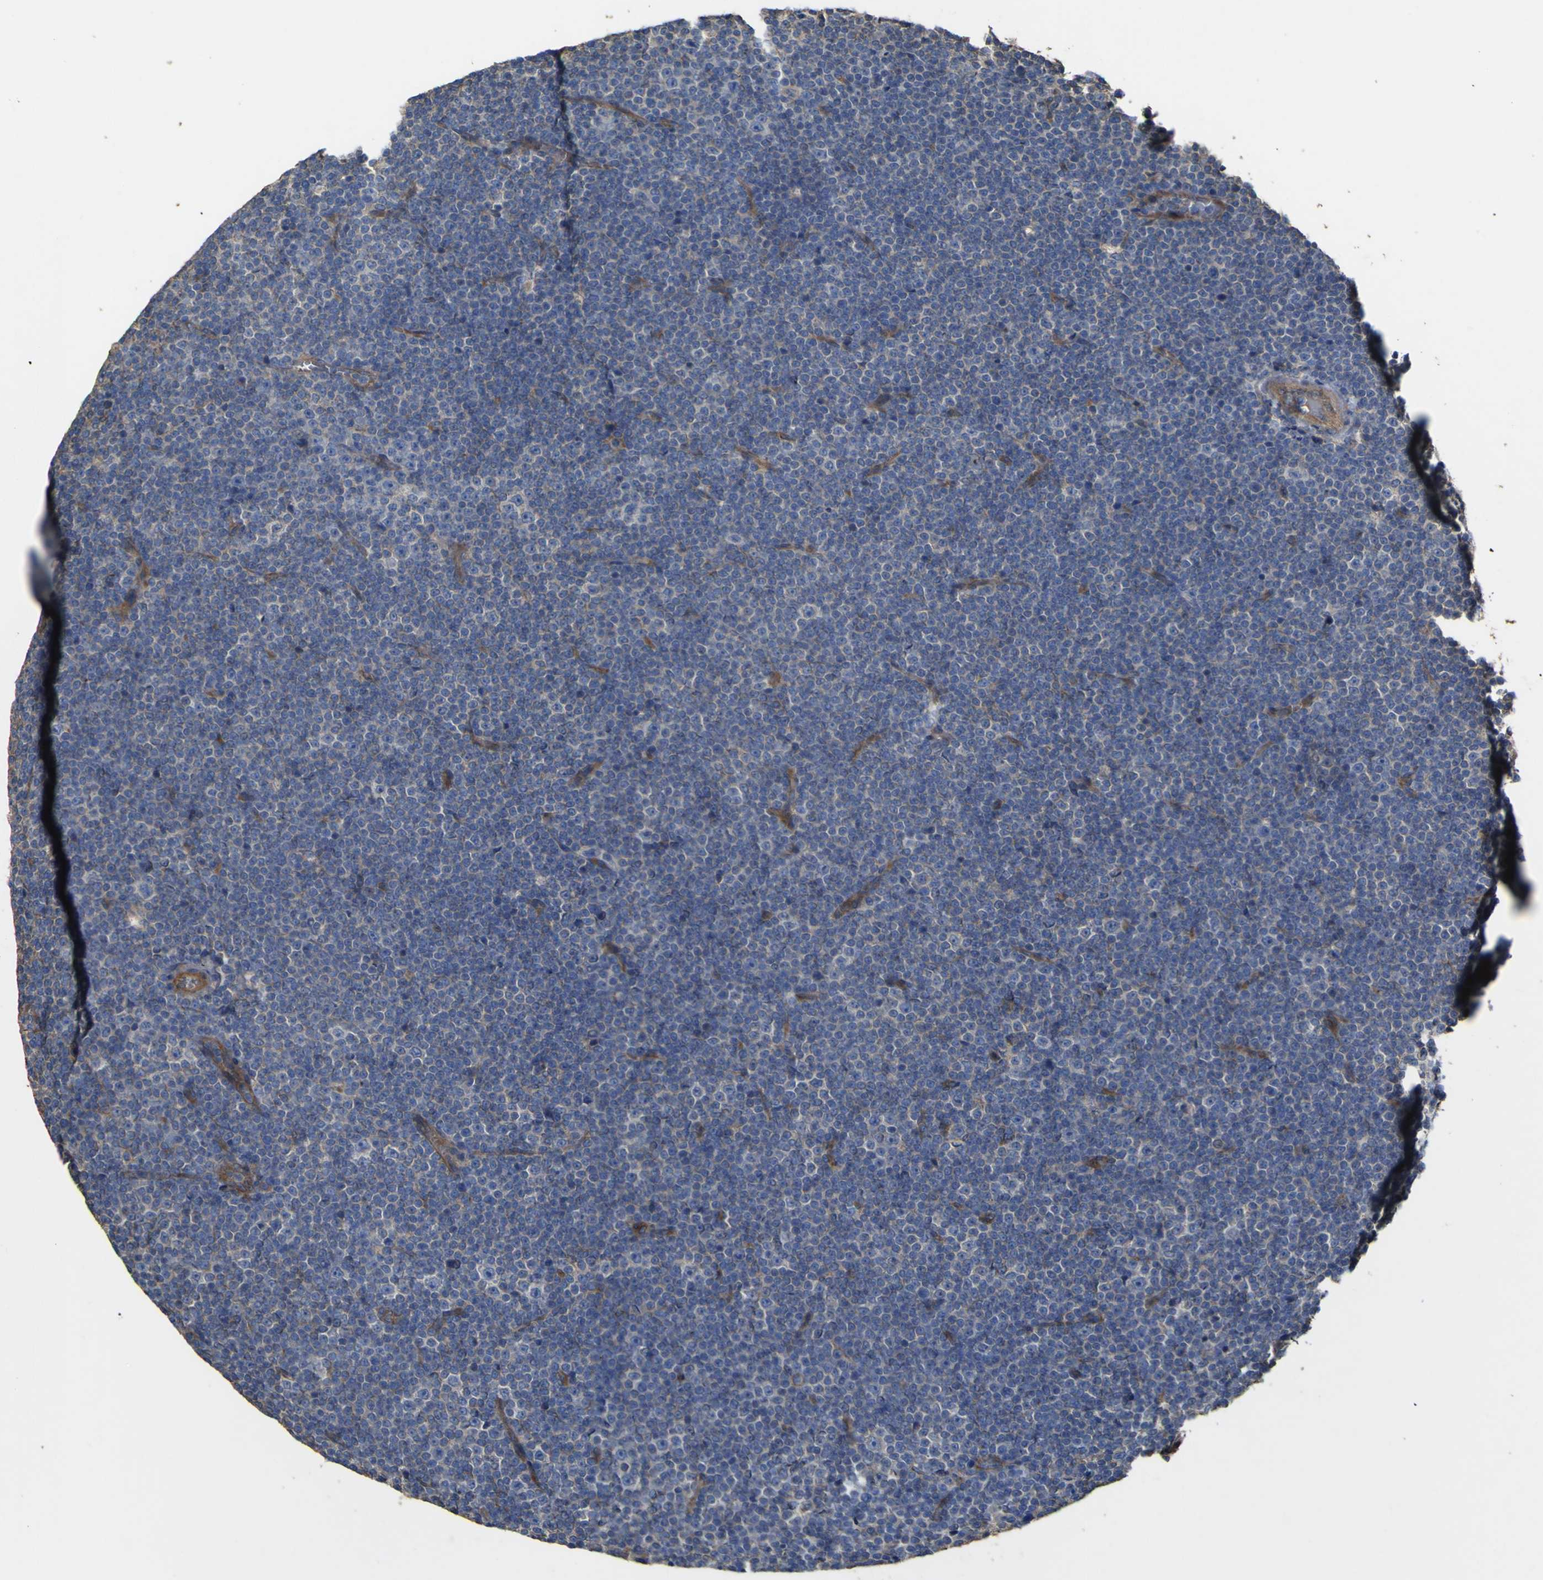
{"staining": {"intensity": "weak", "quantity": "<25%", "location": "cytoplasmic/membranous"}, "tissue": "lymphoma", "cell_type": "Tumor cells", "image_type": "cancer", "snomed": [{"axis": "morphology", "description": "Malignant lymphoma, non-Hodgkin's type, High grade"}, {"axis": "topography", "description": "Colon"}], "caption": "This is an immunohistochemistry photomicrograph of lymphoma. There is no staining in tumor cells.", "gene": "TNFSF15", "patient": {"sex": "male", "age": 82}}